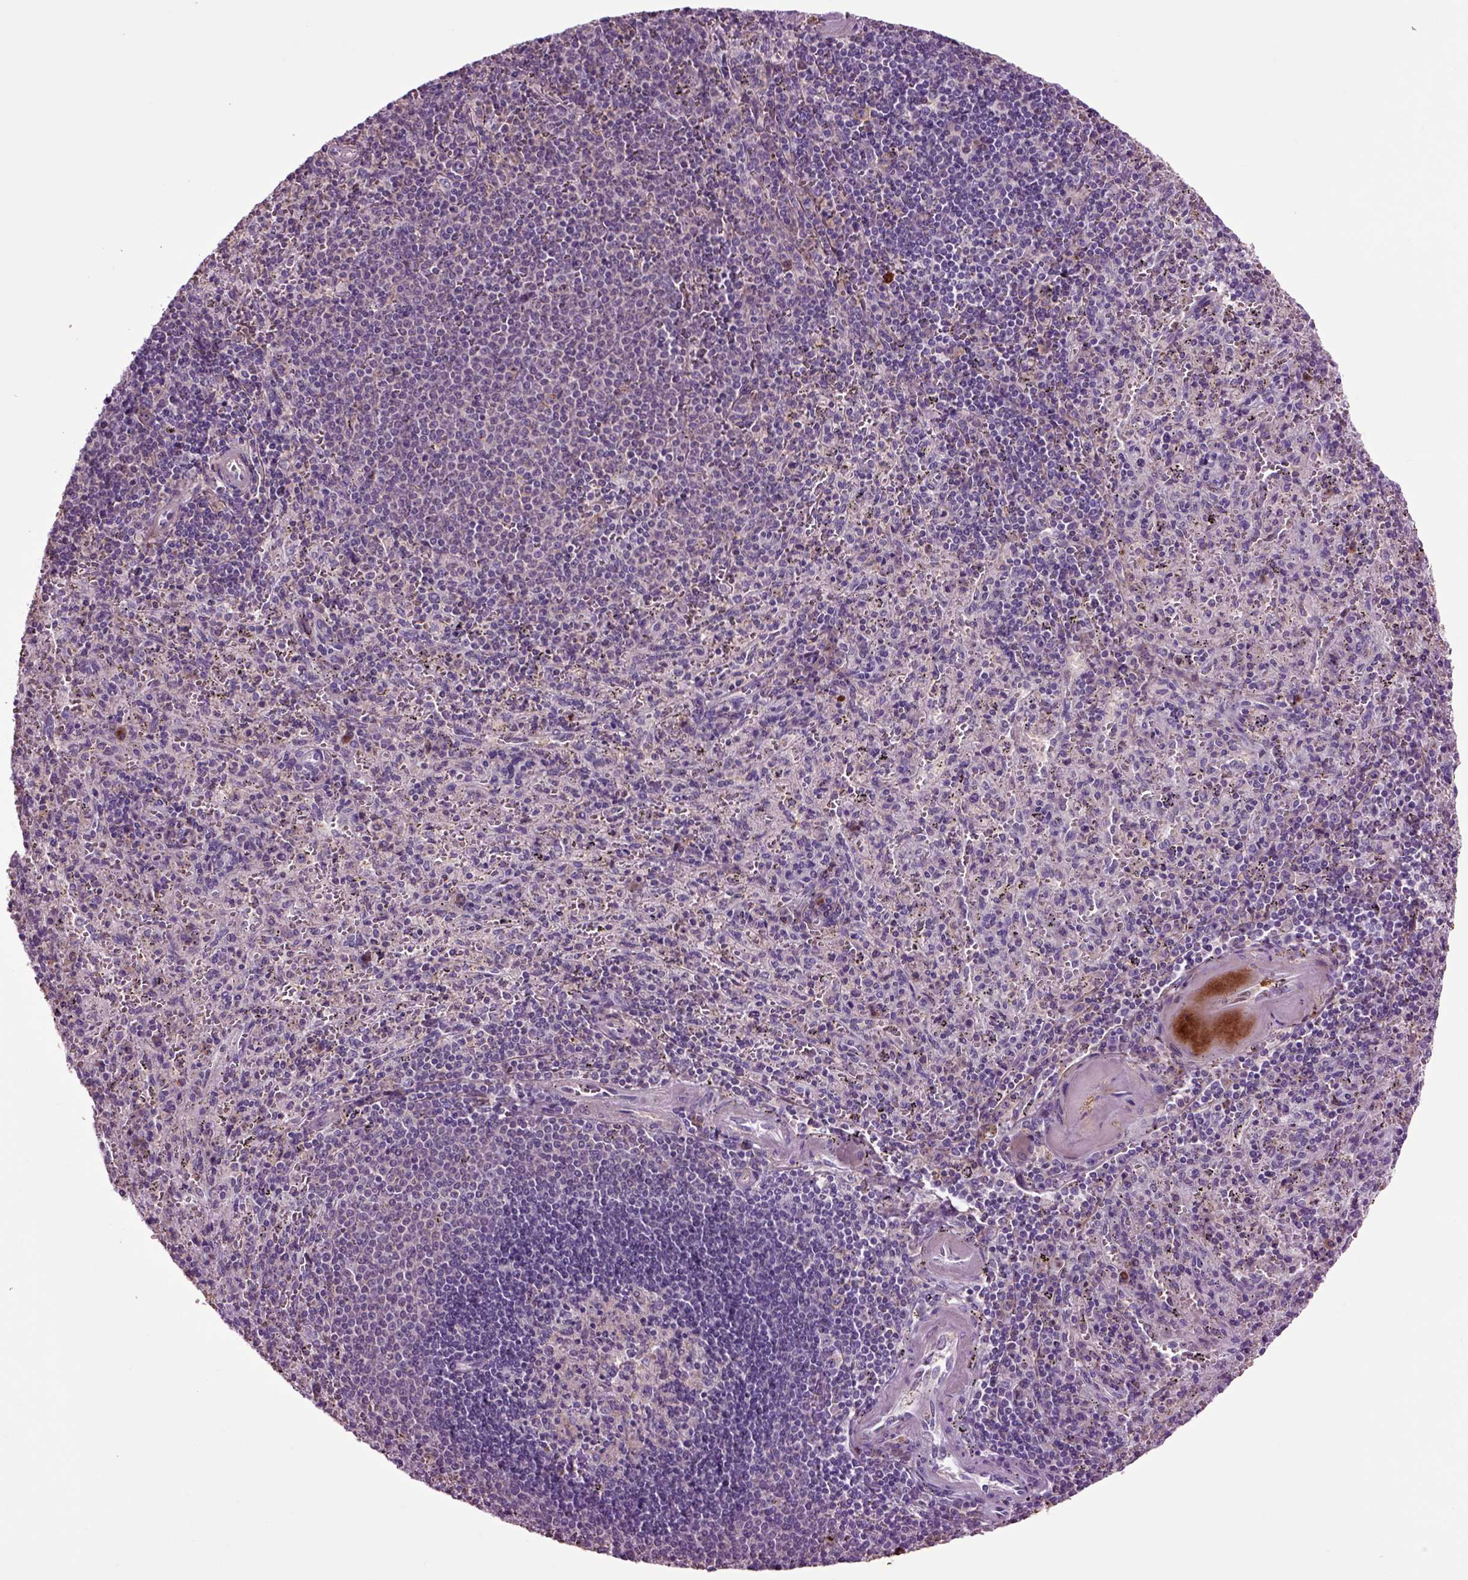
{"staining": {"intensity": "weak", "quantity": "<25%", "location": "cytoplasmic/membranous"}, "tissue": "spleen", "cell_type": "Cells in red pulp", "image_type": "normal", "snomed": [{"axis": "morphology", "description": "Normal tissue, NOS"}, {"axis": "topography", "description": "Spleen"}], "caption": "A high-resolution histopathology image shows IHC staining of unremarkable spleen, which demonstrates no significant expression in cells in red pulp.", "gene": "SPON1", "patient": {"sex": "male", "age": 57}}